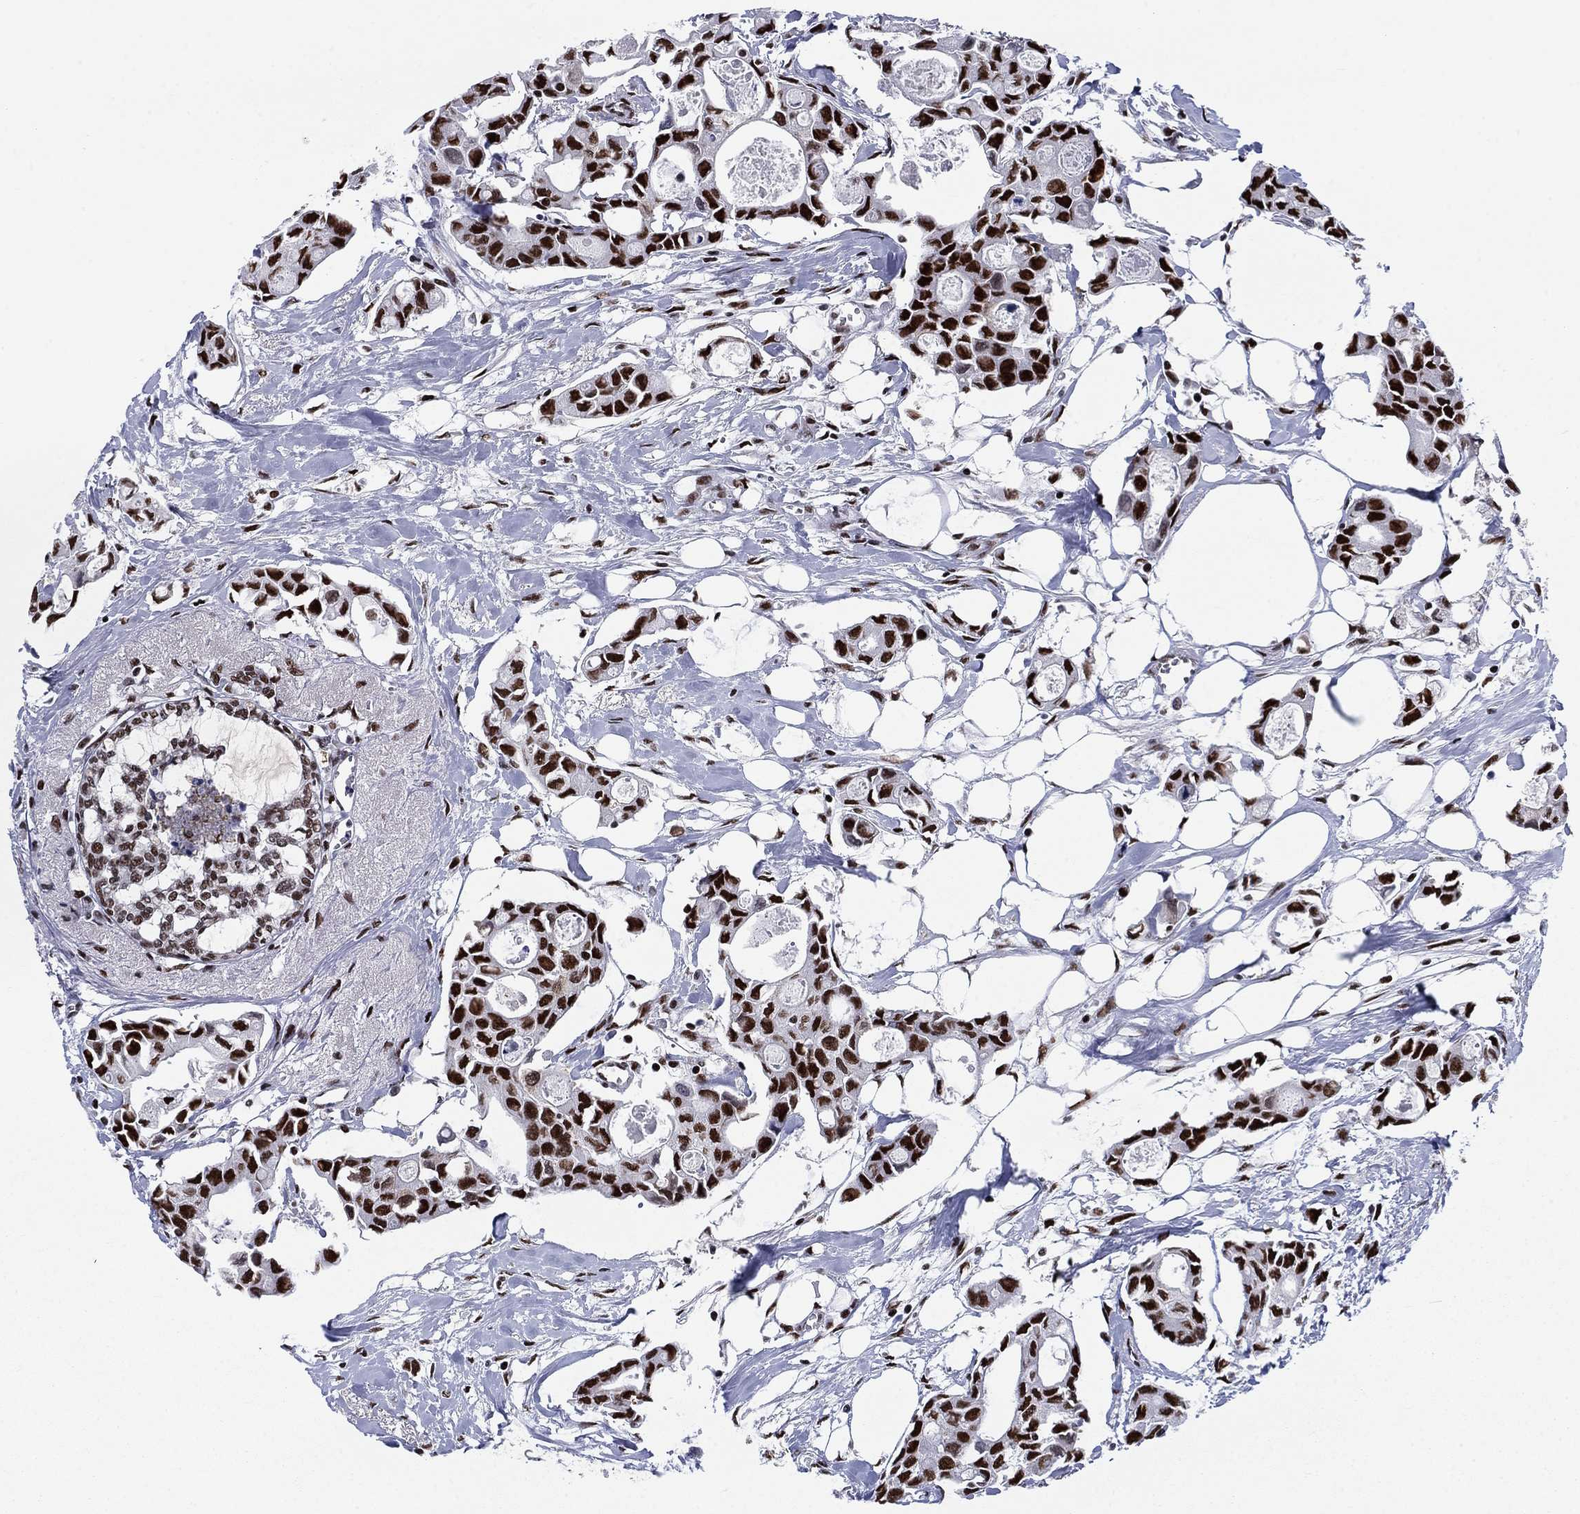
{"staining": {"intensity": "strong", "quantity": ">75%", "location": "nuclear"}, "tissue": "breast cancer", "cell_type": "Tumor cells", "image_type": "cancer", "snomed": [{"axis": "morphology", "description": "Duct carcinoma"}, {"axis": "topography", "description": "Breast"}], "caption": "A brown stain highlights strong nuclear staining of a protein in human breast cancer (infiltrating ductal carcinoma) tumor cells. Using DAB (3,3'-diaminobenzidine) (brown) and hematoxylin (blue) stains, captured at high magnification using brightfield microscopy.", "gene": "RPRD1B", "patient": {"sex": "female", "age": 83}}